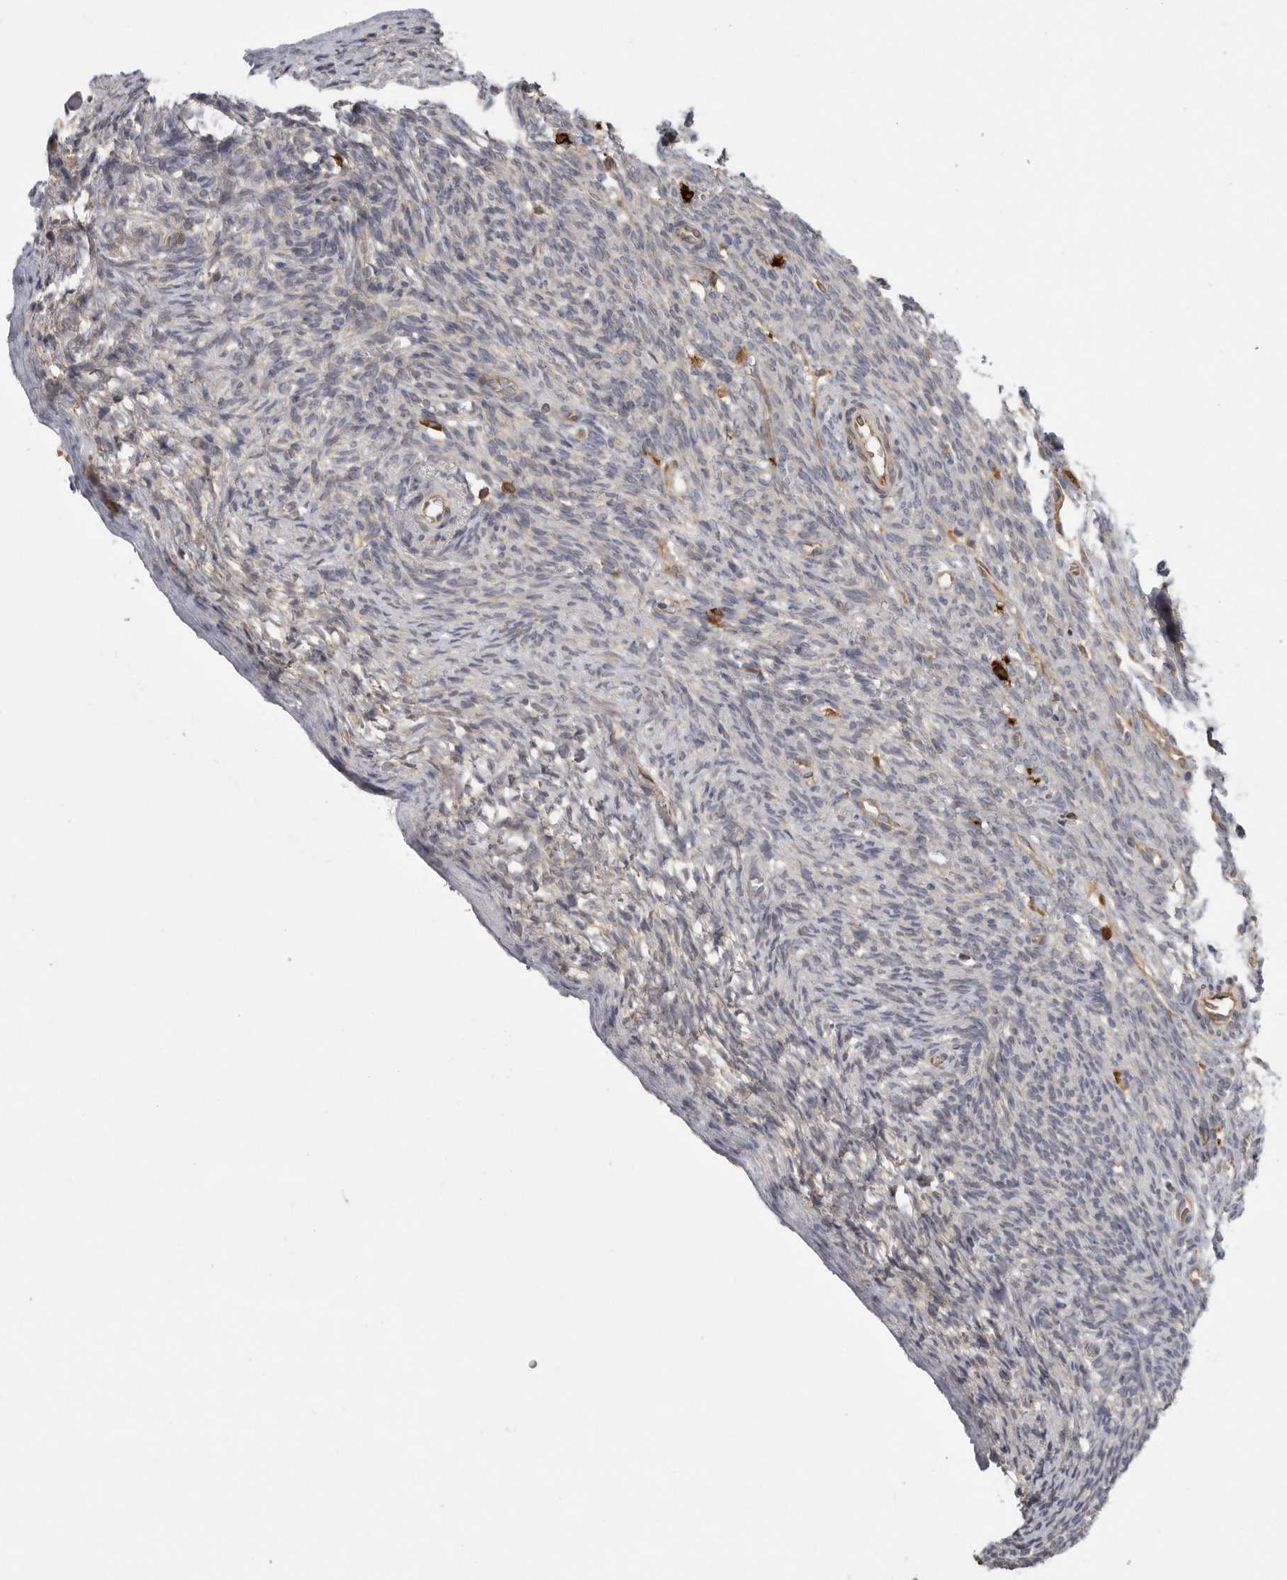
{"staining": {"intensity": "negative", "quantity": "none", "location": "none"}, "tissue": "ovary", "cell_type": "Ovarian stroma cells", "image_type": "normal", "snomed": [{"axis": "morphology", "description": "Normal tissue, NOS"}, {"axis": "topography", "description": "Ovary"}], "caption": "A photomicrograph of ovary stained for a protein reveals no brown staining in ovarian stroma cells. (IHC, brightfield microscopy, high magnification).", "gene": "BCAP29", "patient": {"sex": "female", "age": 34}}